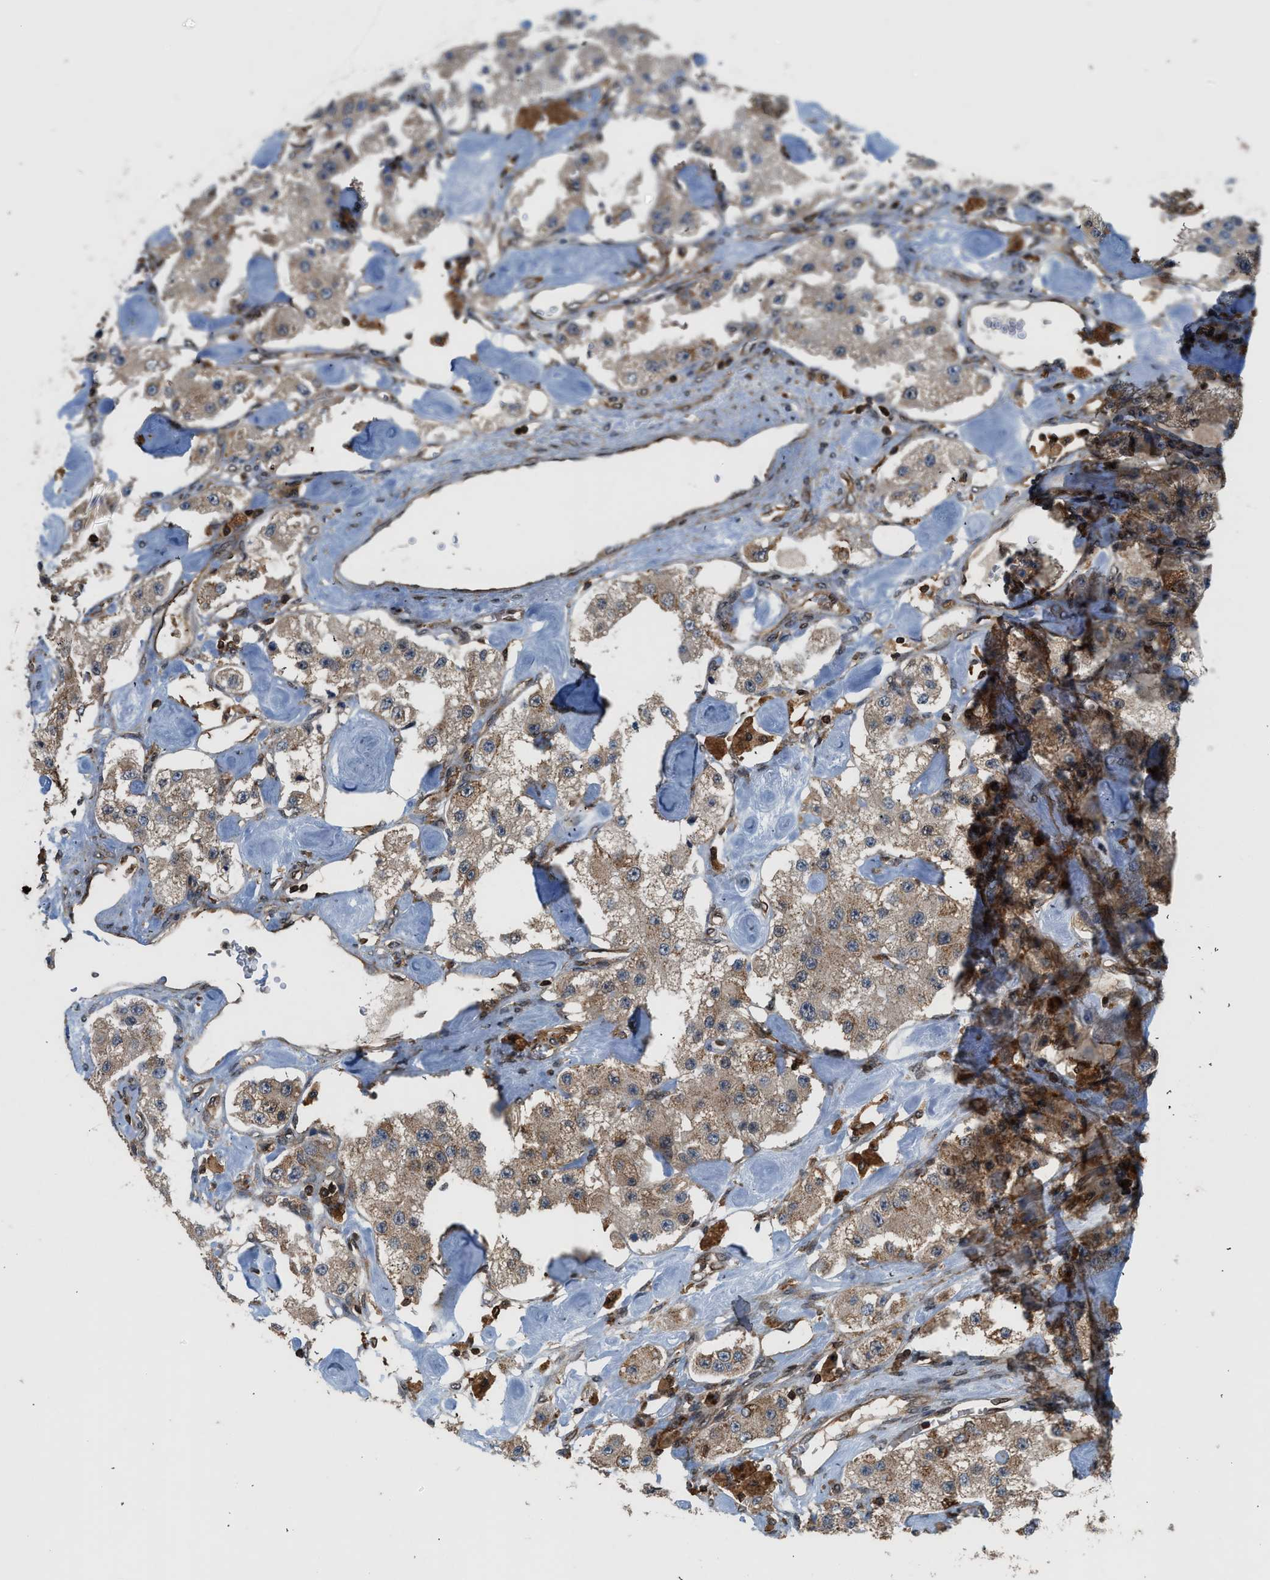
{"staining": {"intensity": "negative", "quantity": "none", "location": "none"}, "tissue": "carcinoid", "cell_type": "Tumor cells", "image_type": "cancer", "snomed": [{"axis": "morphology", "description": "Carcinoid, malignant, NOS"}, {"axis": "topography", "description": "Pancreas"}], "caption": "Tumor cells are negative for protein expression in human malignant carcinoid.", "gene": "OXSR1", "patient": {"sex": "male", "age": 41}}